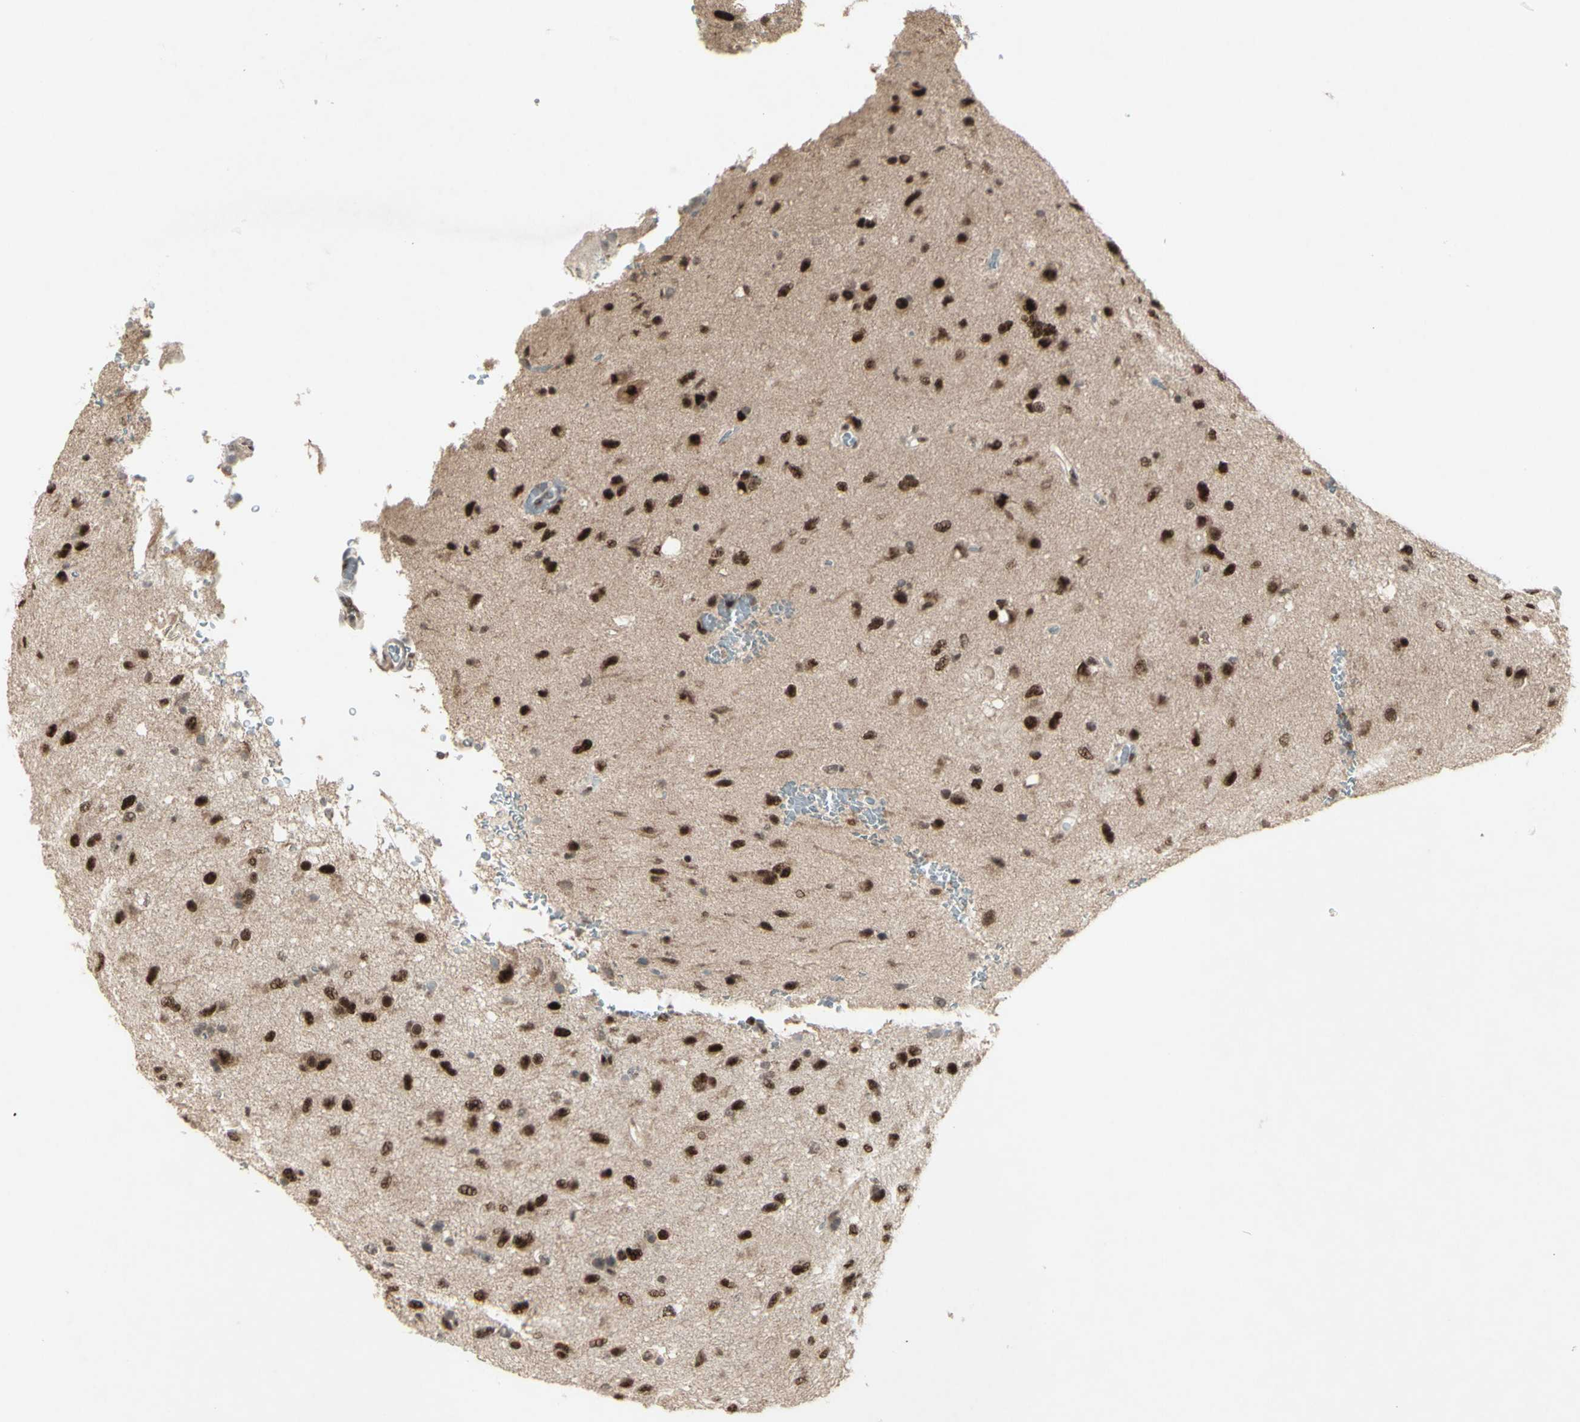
{"staining": {"intensity": "moderate", "quantity": ">75%", "location": "cytoplasmic/membranous,nuclear"}, "tissue": "glioma", "cell_type": "Tumor cells", "image_type": "cancer", "snomed": [{"axis": "morphology", "description": "Glioma, malignant, Low grade"}, {"axis": "topography", "description": "Brain"}], "caption": "Brown immunohistochemical staining in human malignant low-grade glioma demonstrates moderate cytoplasmic/membranous and nuclear staining in about >75% of tumor cells.", "gene": "CCNT1", "patient": {"sex": "male", "age": 77}}